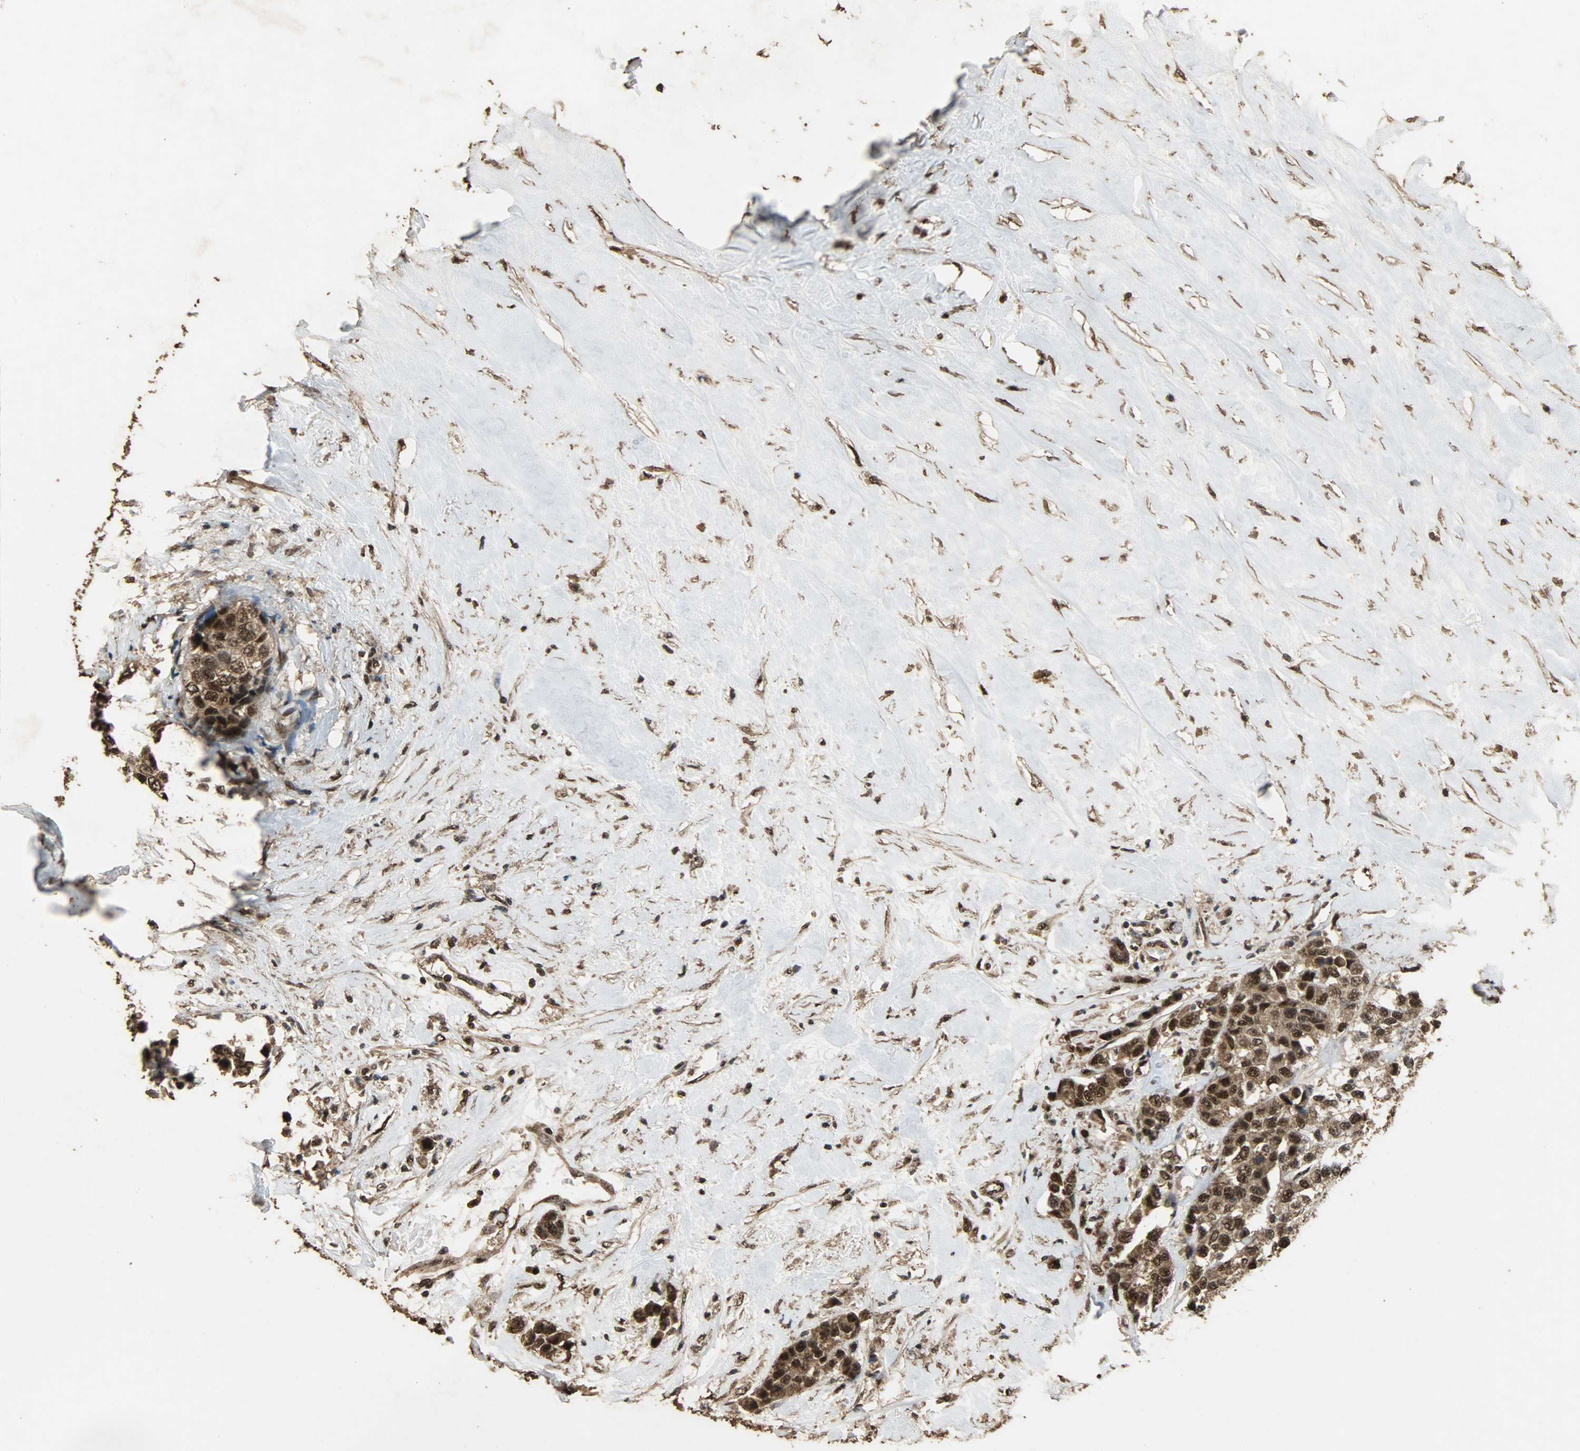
{"staining": {"intensity": "strong", "quantity": ">75%", "location": "cytoplasmic/membranous,nuclear"}, "tissue": "breast cancer", "cell_type": "Tumor cells", "image_type": "cancer", "snomed": [{"axis": "morphology", "description": "Duct carcinoma"}, {"axis": "topography", "description": "Breast"}], "caption": "This is a histology image of IHC staining of breast cancer (infiltrating ductal carcinoma), which shows strong positivity in the cytoplasmic/membranous and nuclear of tumor cells.", "gene": "CCNT2", "patient": {"sex": "female", "age": 51}}